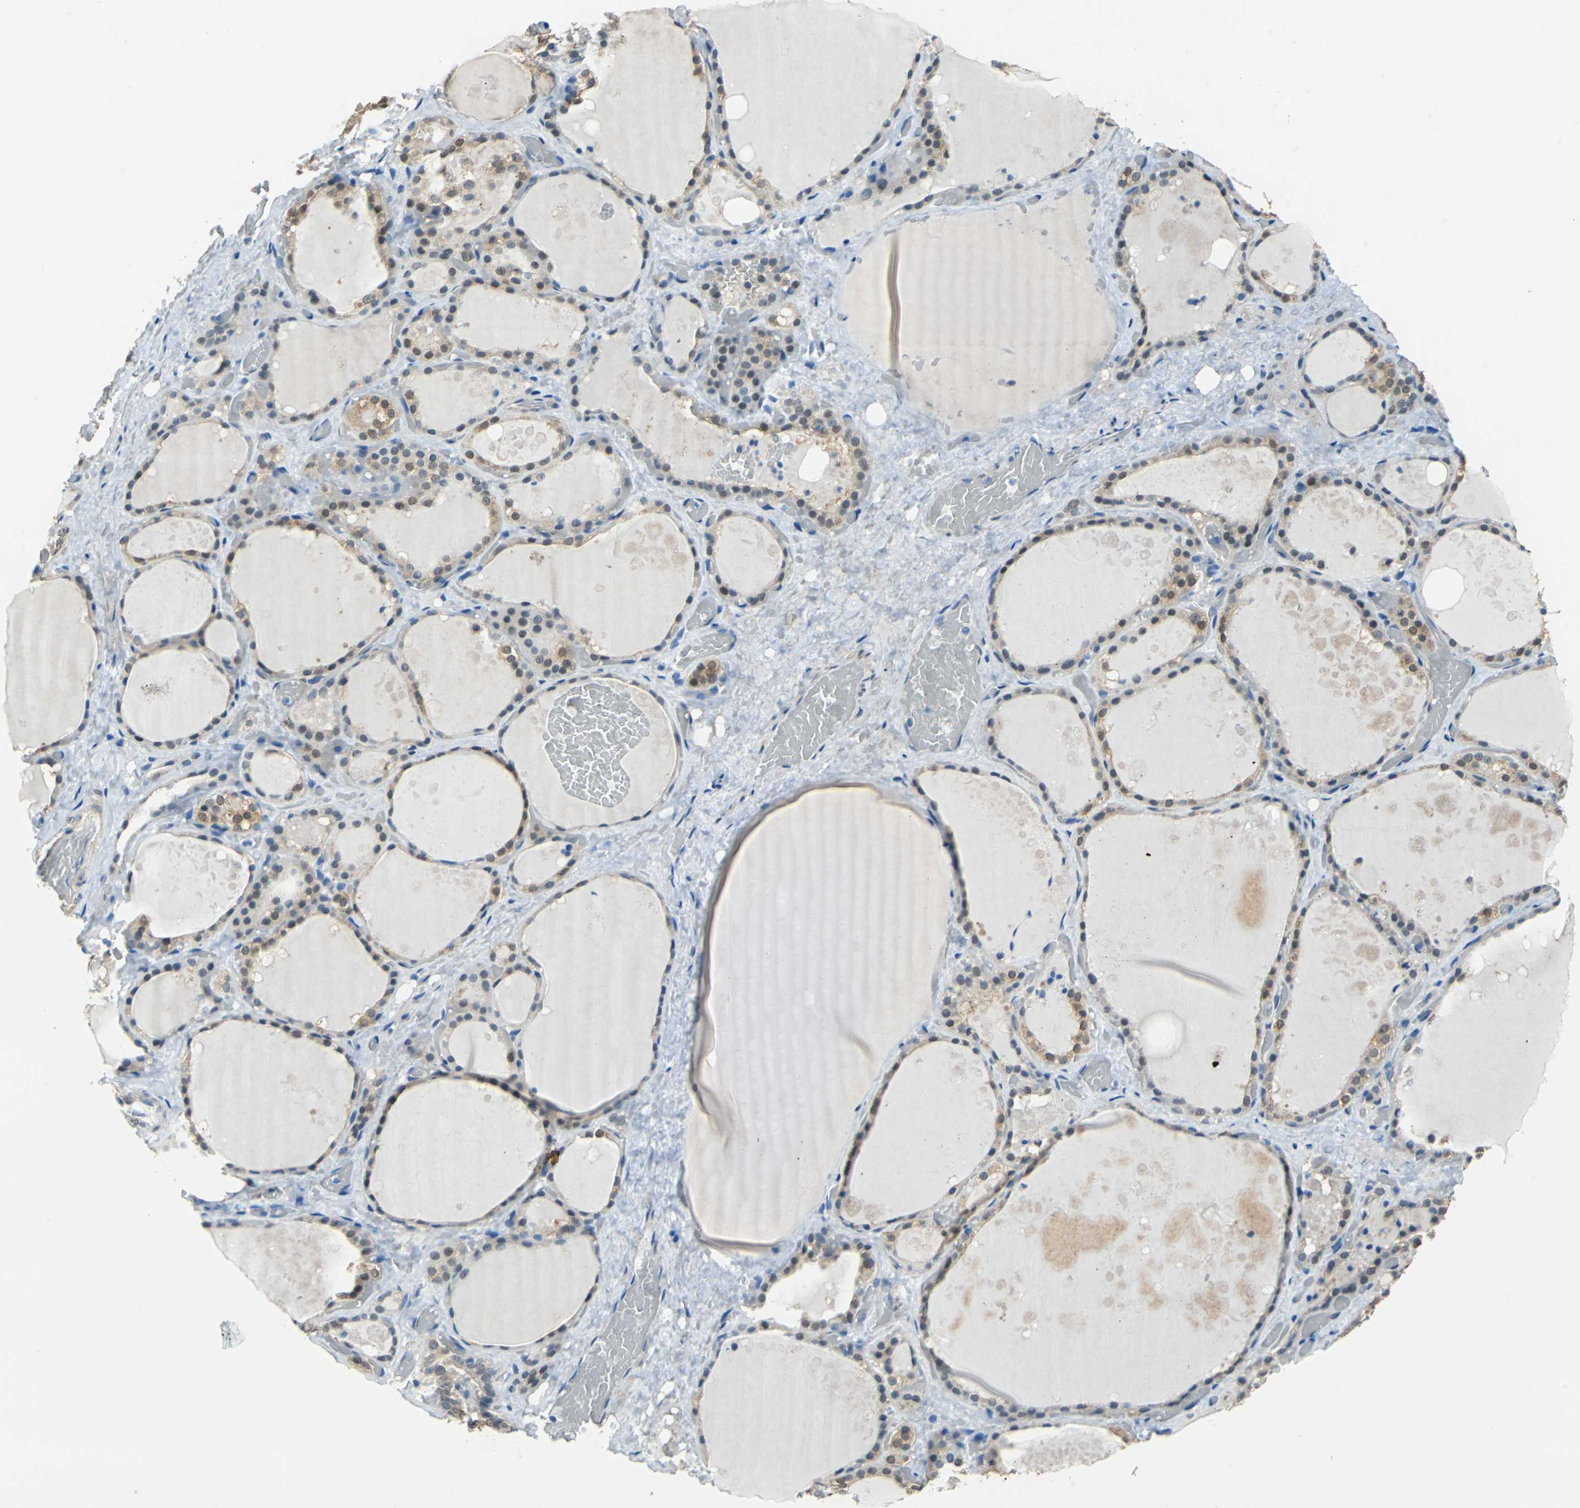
{"staining": {"intensity": "moderate", "quantity": ">75%", "location": "cytoplasmic/membranous,nuclear"}, "tissue": "thyroid gland", "cell_type": "Glandular cells", "image_type": "normal", "snomed": [{"axis": "morphology", "description": "Normal tissue, NOS"}, {"axis": "topography", "description": "Thyroid gland"}], "caption": "A high-resolution photomicrograph shows immunohistochemistry (IHC) staining of normal thyroid gland, which reveals moderate cytoplasmic/membranous,nuclear expression in approximately >75% of glandular cells.", "gene": "FKBP4", "patient": {"sex": "male", "age": 61}}